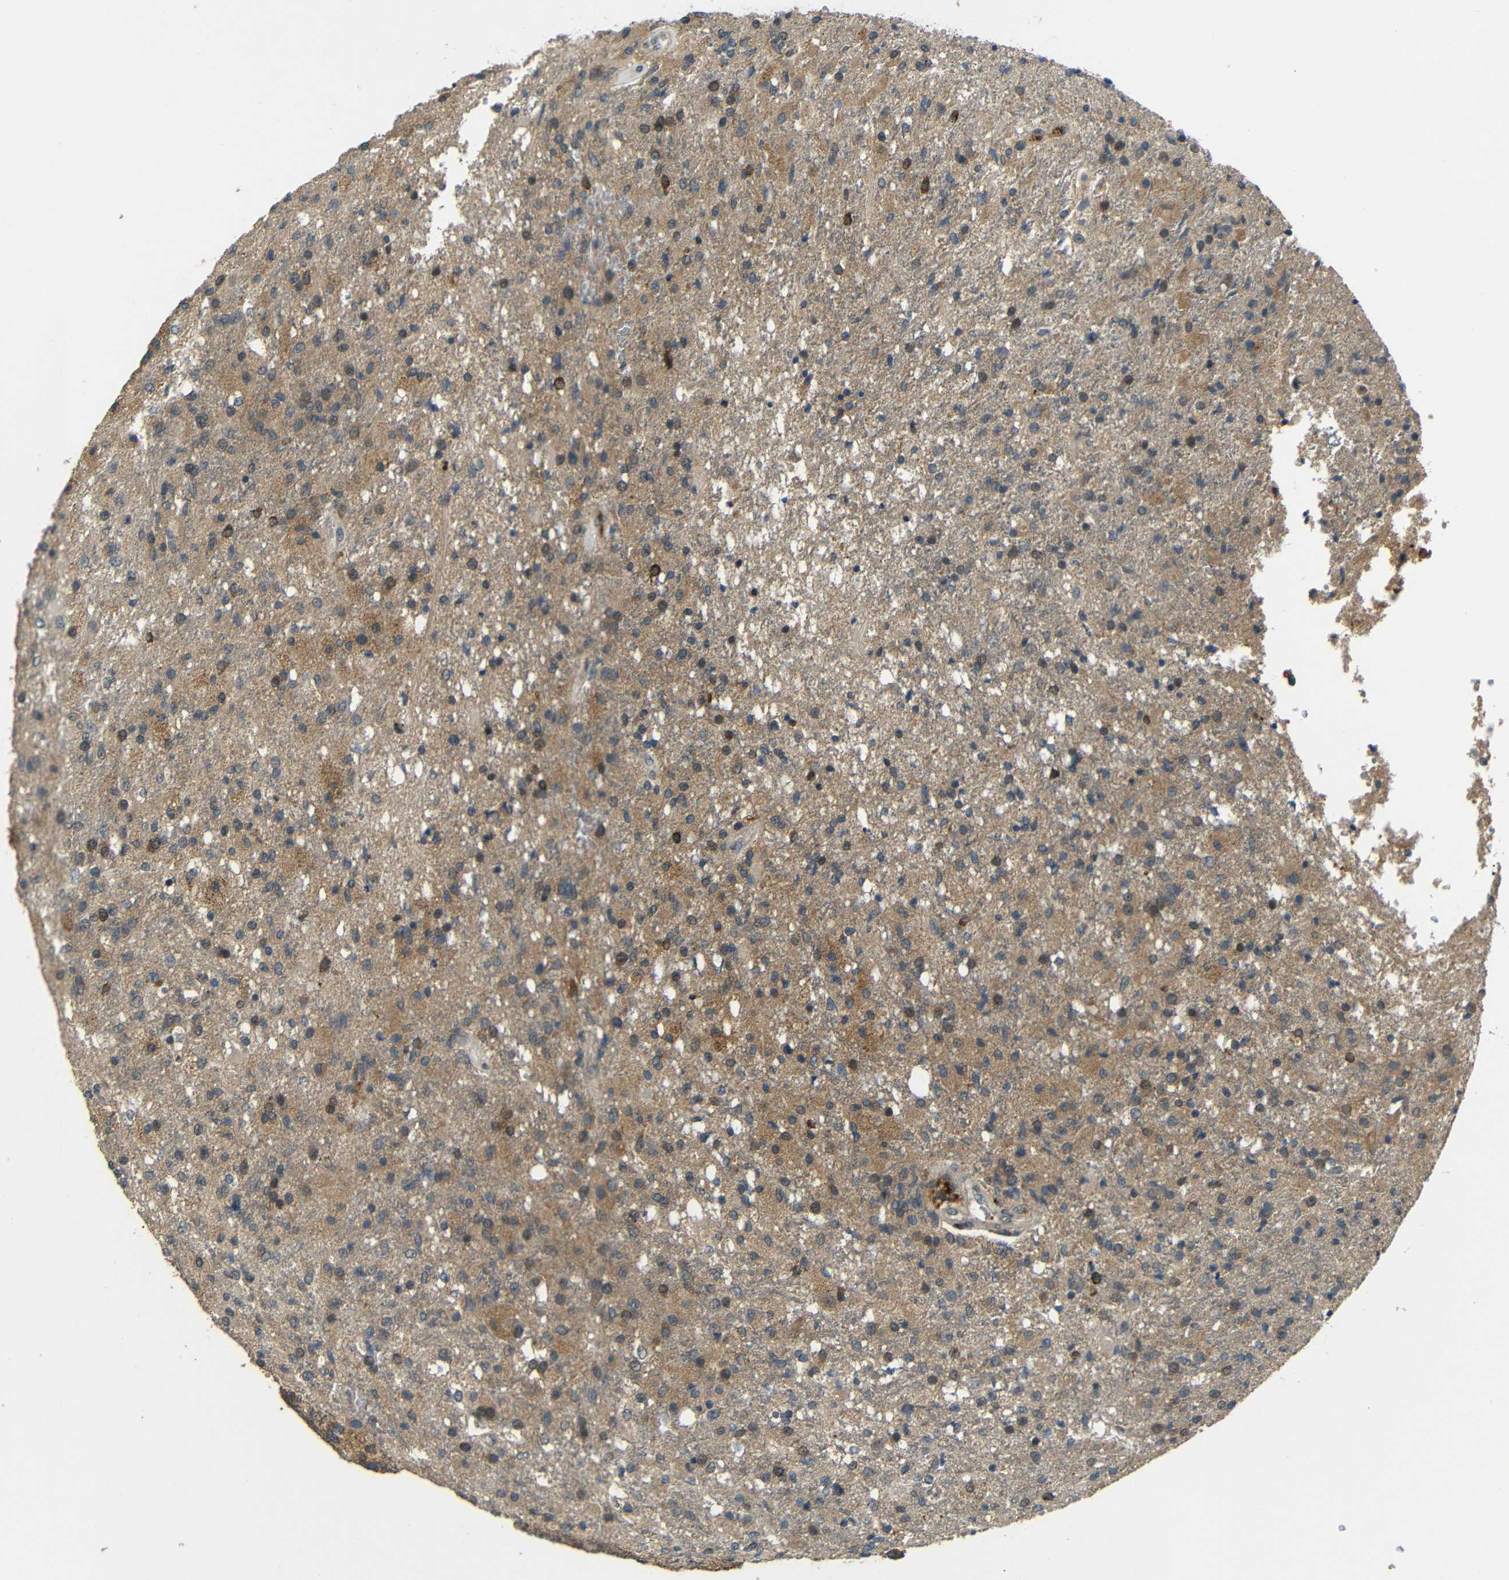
{"staining": {"intensity": "weak", "quantity": "25%-75%", "location": "cytoplasmic/membranous"}, "tissue": "glioma", "cell_type": "Tumor cells", "image_type": "cancer", "snomed": [{"axis": "morphology", "description": "Normal tissue, NOS"}, {"axis": "morphology", "description": "Glioma, malignant, High grade"}, {"axis": "topography", "description": "Cerebral cortex"}], "caption": "Glioma stained with DAB (3,3'-diaminobenzidine) immunohistochemistry exhibits low levels of weak cytoplasmic/membranous expression in approximately 25%-75% of tumor cells.", "gene": "EPHB2", "patient": {"sex": "male", "age": 77}}